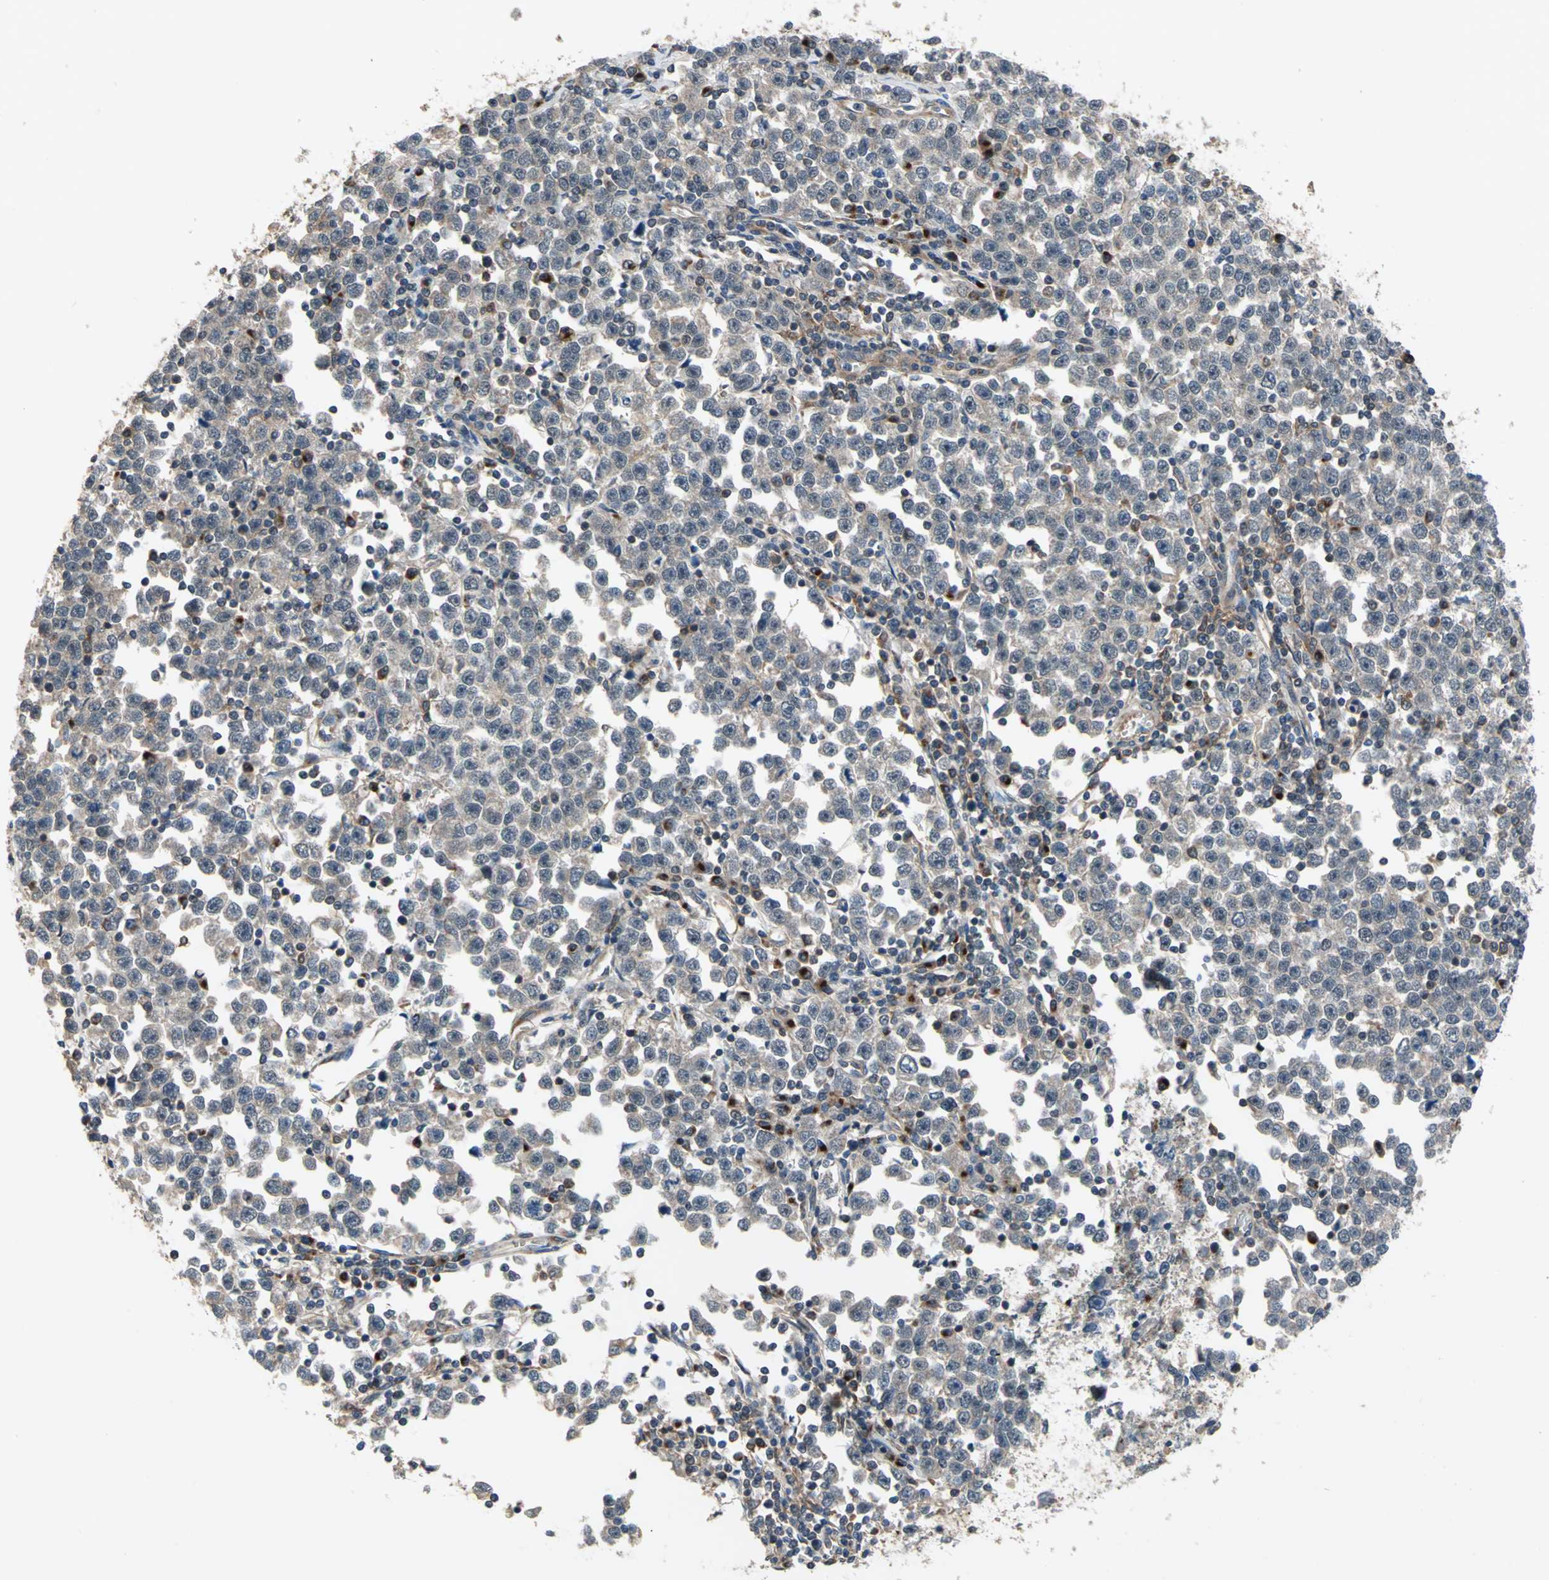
{"staining": {"intensity": "weak", "quantity": ">75%", "location": "cytoplasmic/membranous"}, "tissue": "testis cancer", "cell_type": "Tumor cells", "image_type": "cancer", "snomed": [{"axis": "morphology", "description": "Seminoma, NOS"}, {"axis": "topography", "description": "Testis"}], "caption": "A brown stain labels weak cytoplasmic/membranous staining of a protein in human seminoma (testis) tumor cells.", "gene": "NFKBIE", "patient": {"sex": "male", "age": 43}}